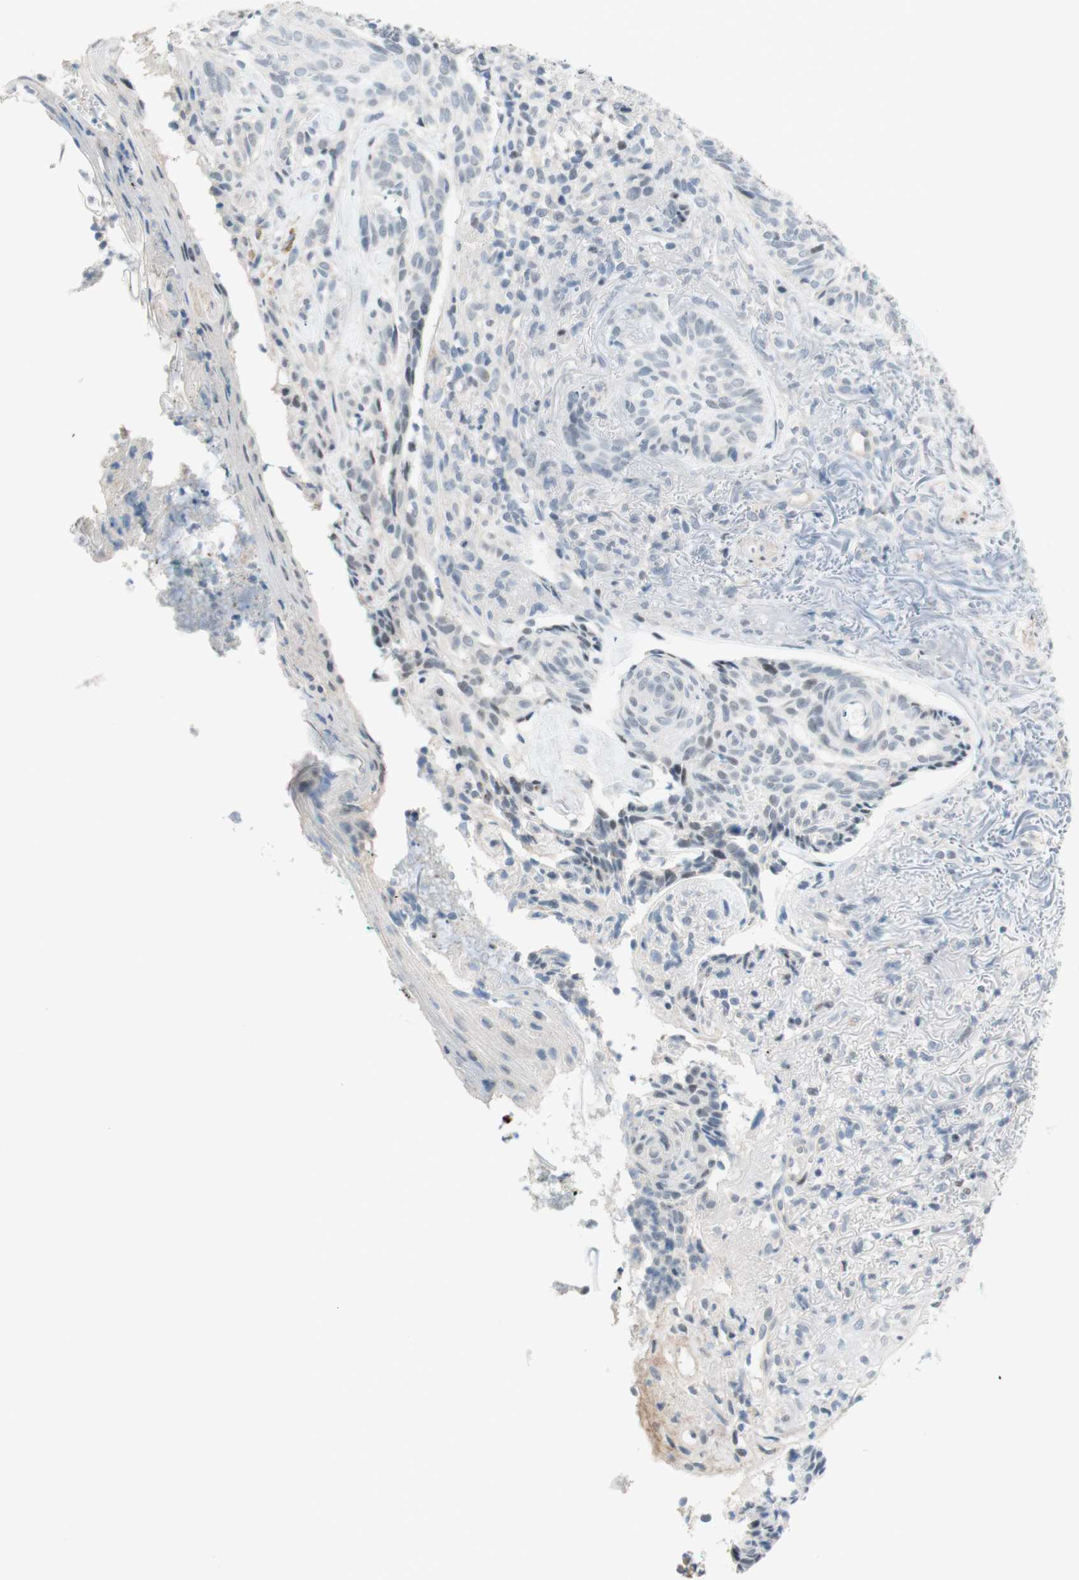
{"staining": {"intensity": "negative", "quantity": "none", "location": "none"}, "tissue": "skin cancer", "cell_type": "Tumor cells", "image_type": "cancer", "snomed": [{"axis": "morphology", "description": "Basal cell carcinoma"}, {"axis": "topography", "description": "Skin"}], "caption": "There is no significant positivity in tumor cells of basal cell carcinoma (skin).", "gene": "JPH1", "patient": {"sex": "male", "age": 43}}